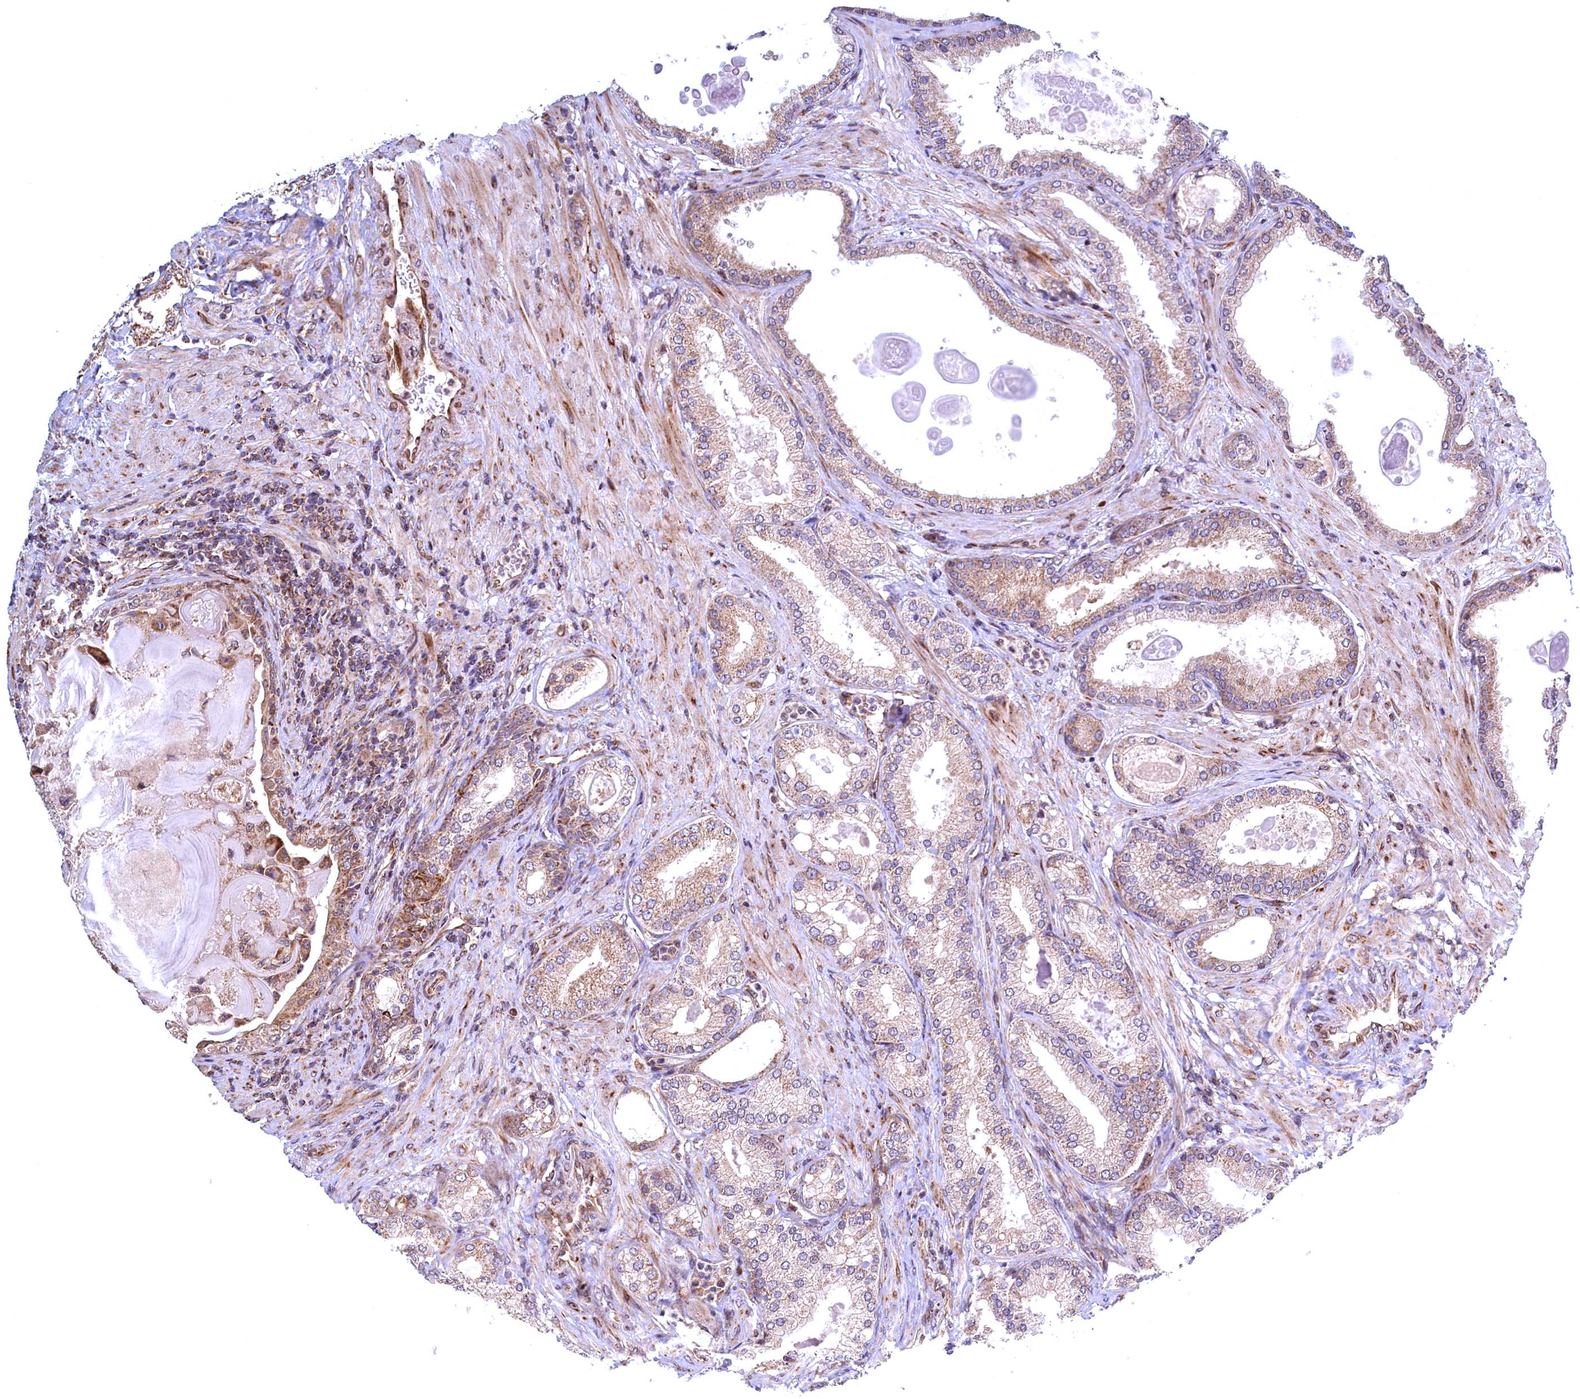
{"staining": {"intensity": "moderate", "quantity": ">75%", "location": "cytoplasmic/membranous"}, "tissue": "prostate cancer", "cell_type": "Tumor cells", "image_type": "cancer", "snomed": [{"axis": "morphology", "description": "Adenocarcinoma, Low grade"}, {"axis": "topography", "description": "Prostate"}], "caption": "Human adenocarcinoma (low-grade) (prostate) stained with a brown dye shows moderate cytoplasmic/membranous positive expression in approximately >75% of tumor cells.", "gene": "PLA2G10", "patient": {"sex": "male", "age": 59}}